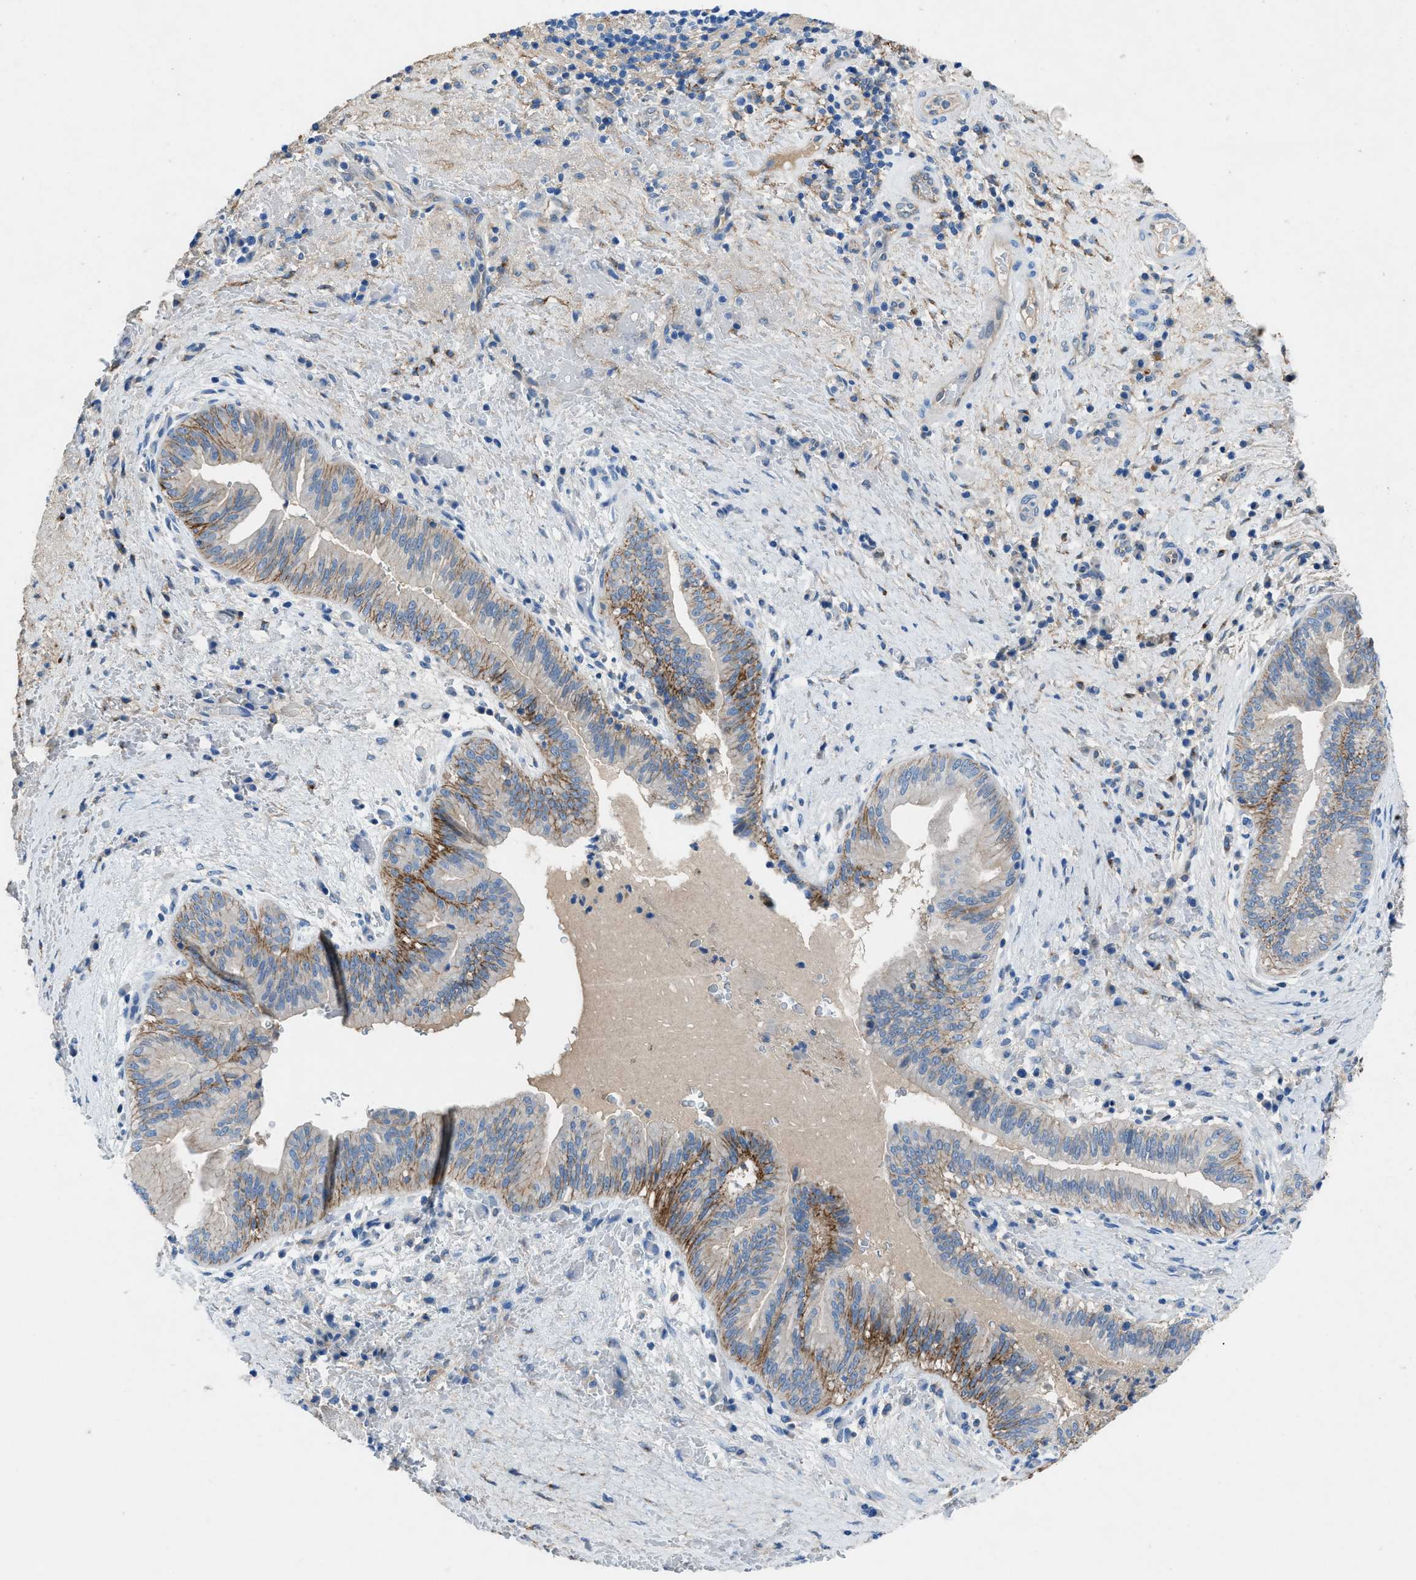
{"staining": {"intensity": "moderate", "quantity": "25%-75%", "location": "cytoplasmic/membranous"}, "tissue": "liver cancer", "cell_type": "Tumor cells", "image_type": "cancer", "snomed": [{"axis": "morphology", "description": "Cholangiocarcinoma"}, {"axis": "topography", "description": "Liver"}], "caption": "IHC histopathology image of human liver cholangiocarcinoma stained for a protein (brown), which demonstrates medium levels of moderate cytoplasmic/membranous positivity in about 25%-75% of tumor cells.", "gene": "PTGFRN", "patient": {"sex": "female", "age": 38}}